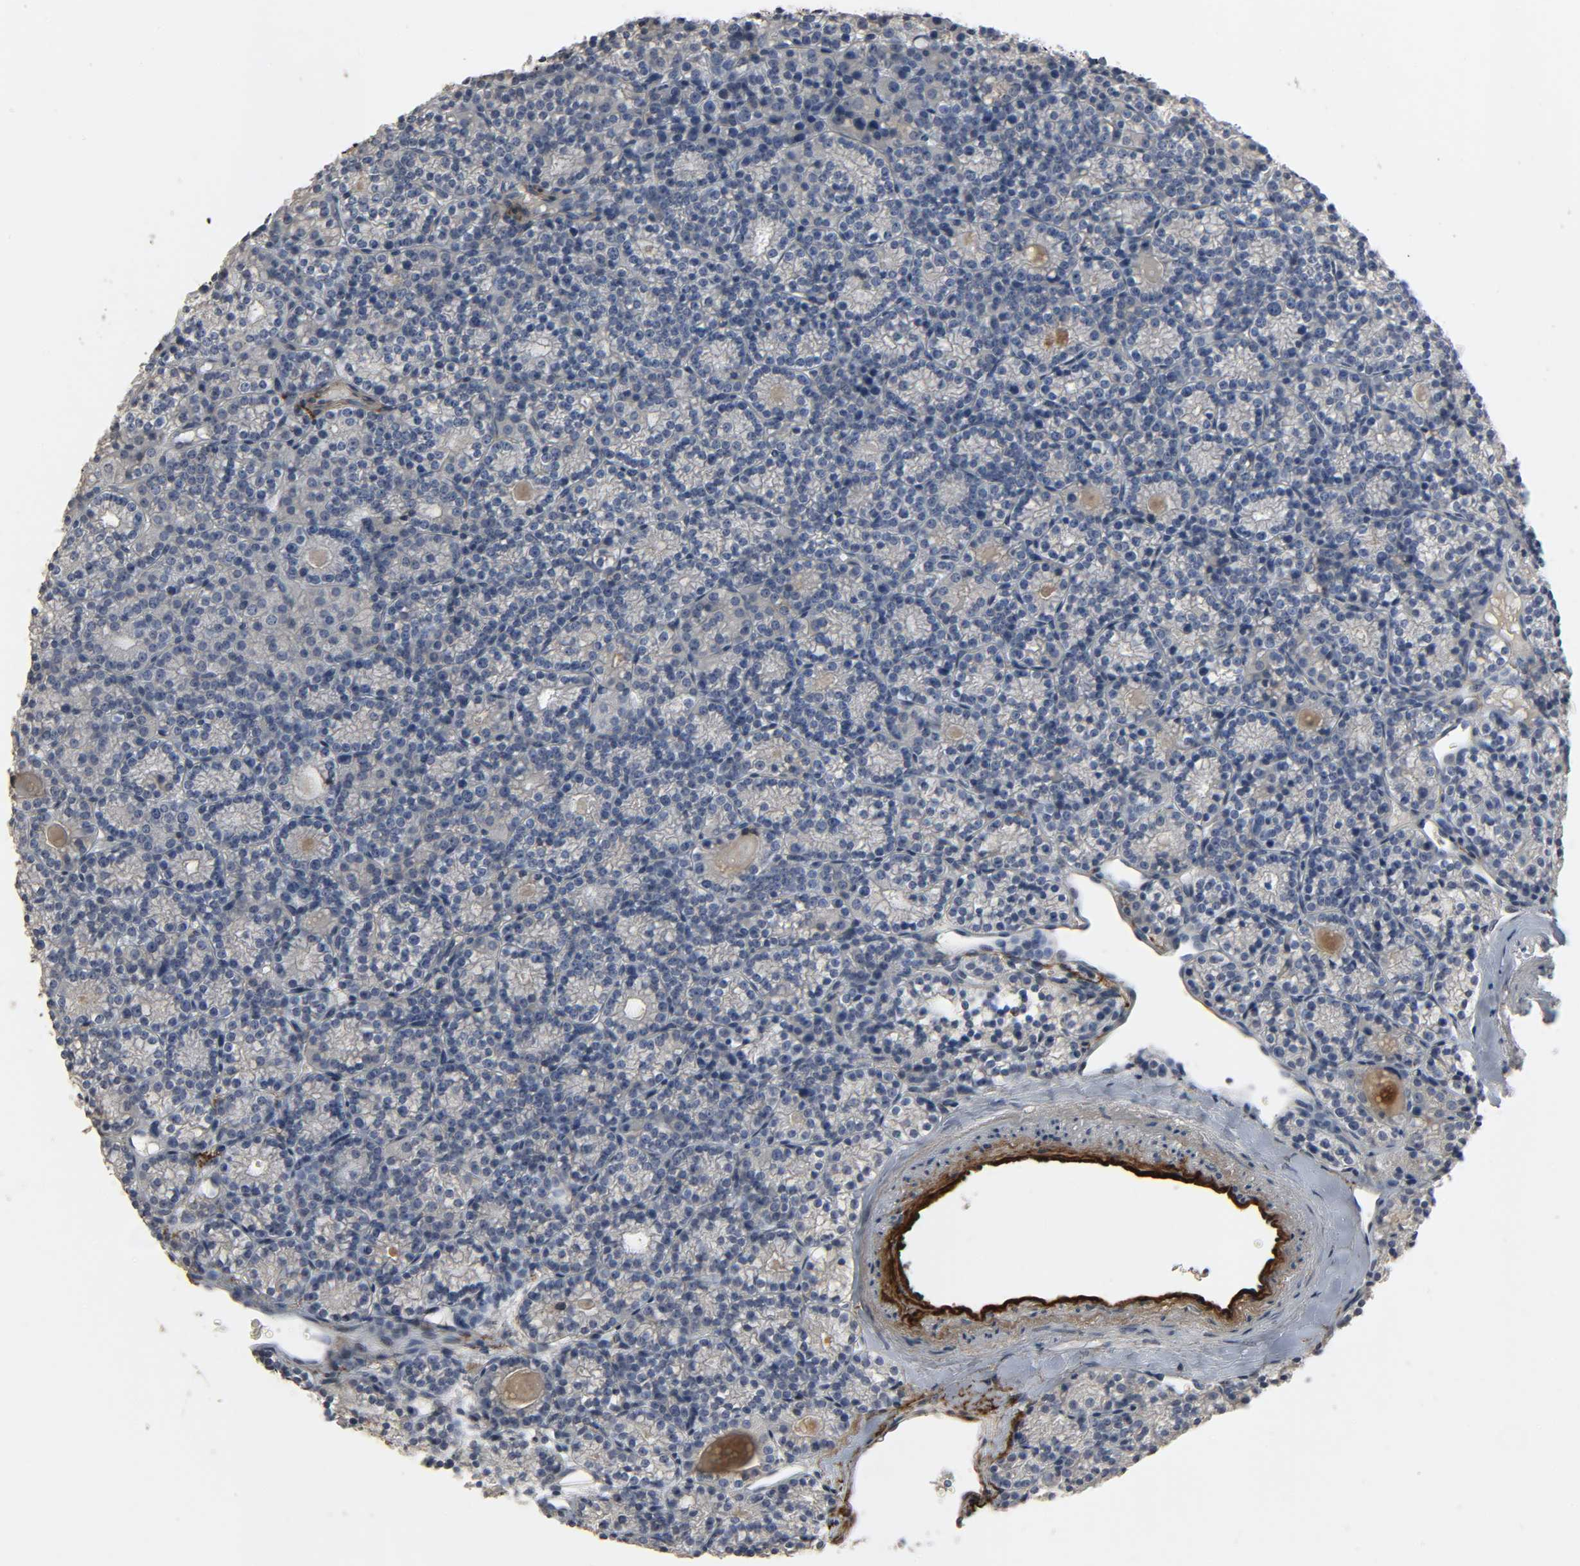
{"staining": {"intensity": "weak", "quantity": "25%-75%", "location": "cytoplasmic/membranous"}, "tissue": "parathyroid gland", "cell_type": "Glandular cells", "image_type": "normal", "snomed": [{"axis": "morphology", "description": "Normal tissue, NOS"}, {"axis": "topography", "description": "Parathyroid gland"}], "caption": "IHC of unremarkable parathyroid gland demonstrates low levels of weak cytoplasmic/membranous expression in approximately 25%-75% of glandular cells.", "gene": "FBLN5", "patient": {"sex": "female", "age": 64}}